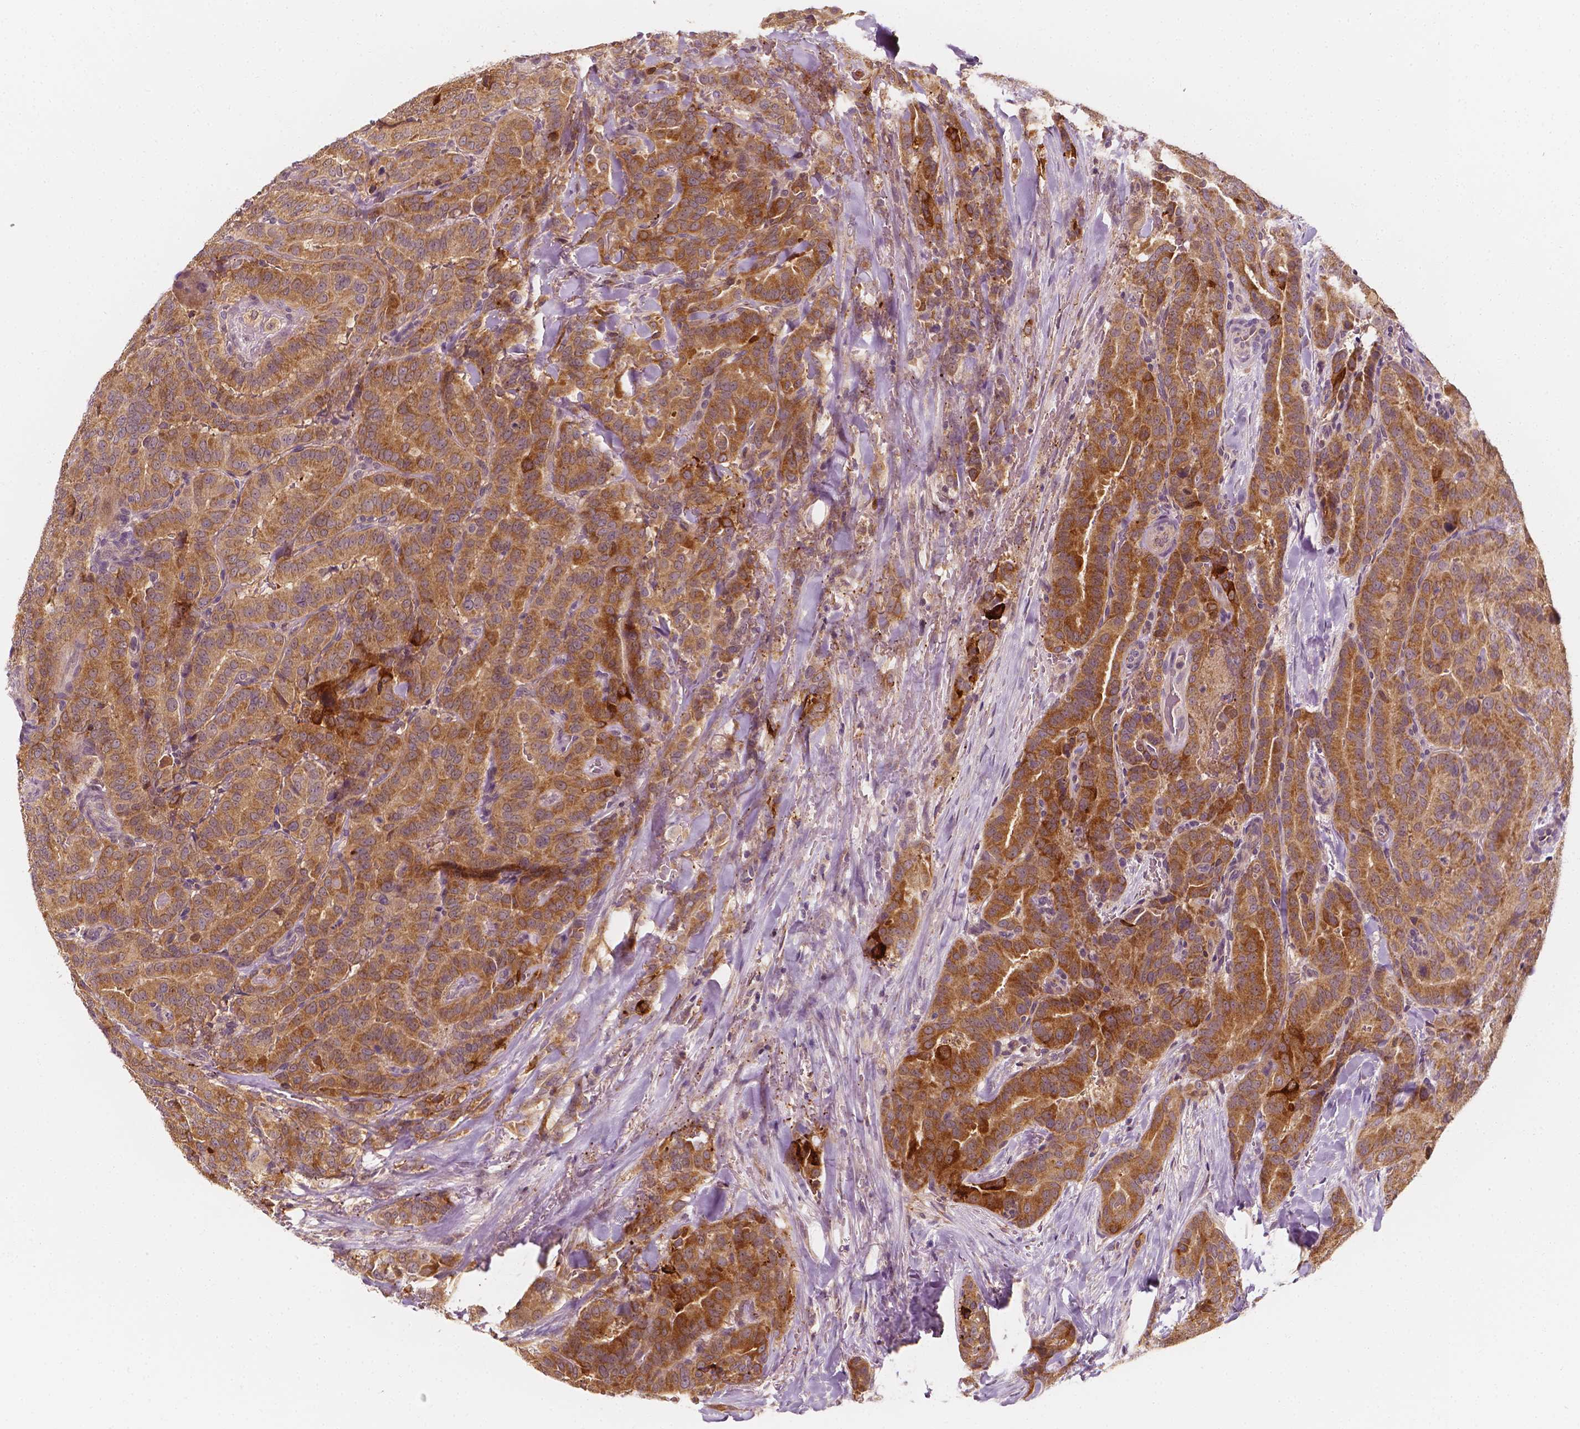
{"staining": {"intensity": "moderate", "quantity": ">75%", "location": "cytoplasmic/membranous"}, "tissue": "thyroid cancer", "cell_type": "Tumor cells", "image_type": "cancer", "snomed": [{"axis": "morphology", "description": "Papillary adenocarcinoma, NOS"}, {"axis": "topography", "description": "Thyroid gland"}], "caption": "About >75% of tumor cells in papillary adenocarcinoma (thyroid) exhibit moderate cytoplasmic/membranous protein expression as visualized by brown immunohistochemical staining.", "gene": "SHPK", "patient": {"sex": "male", "age": 61}}